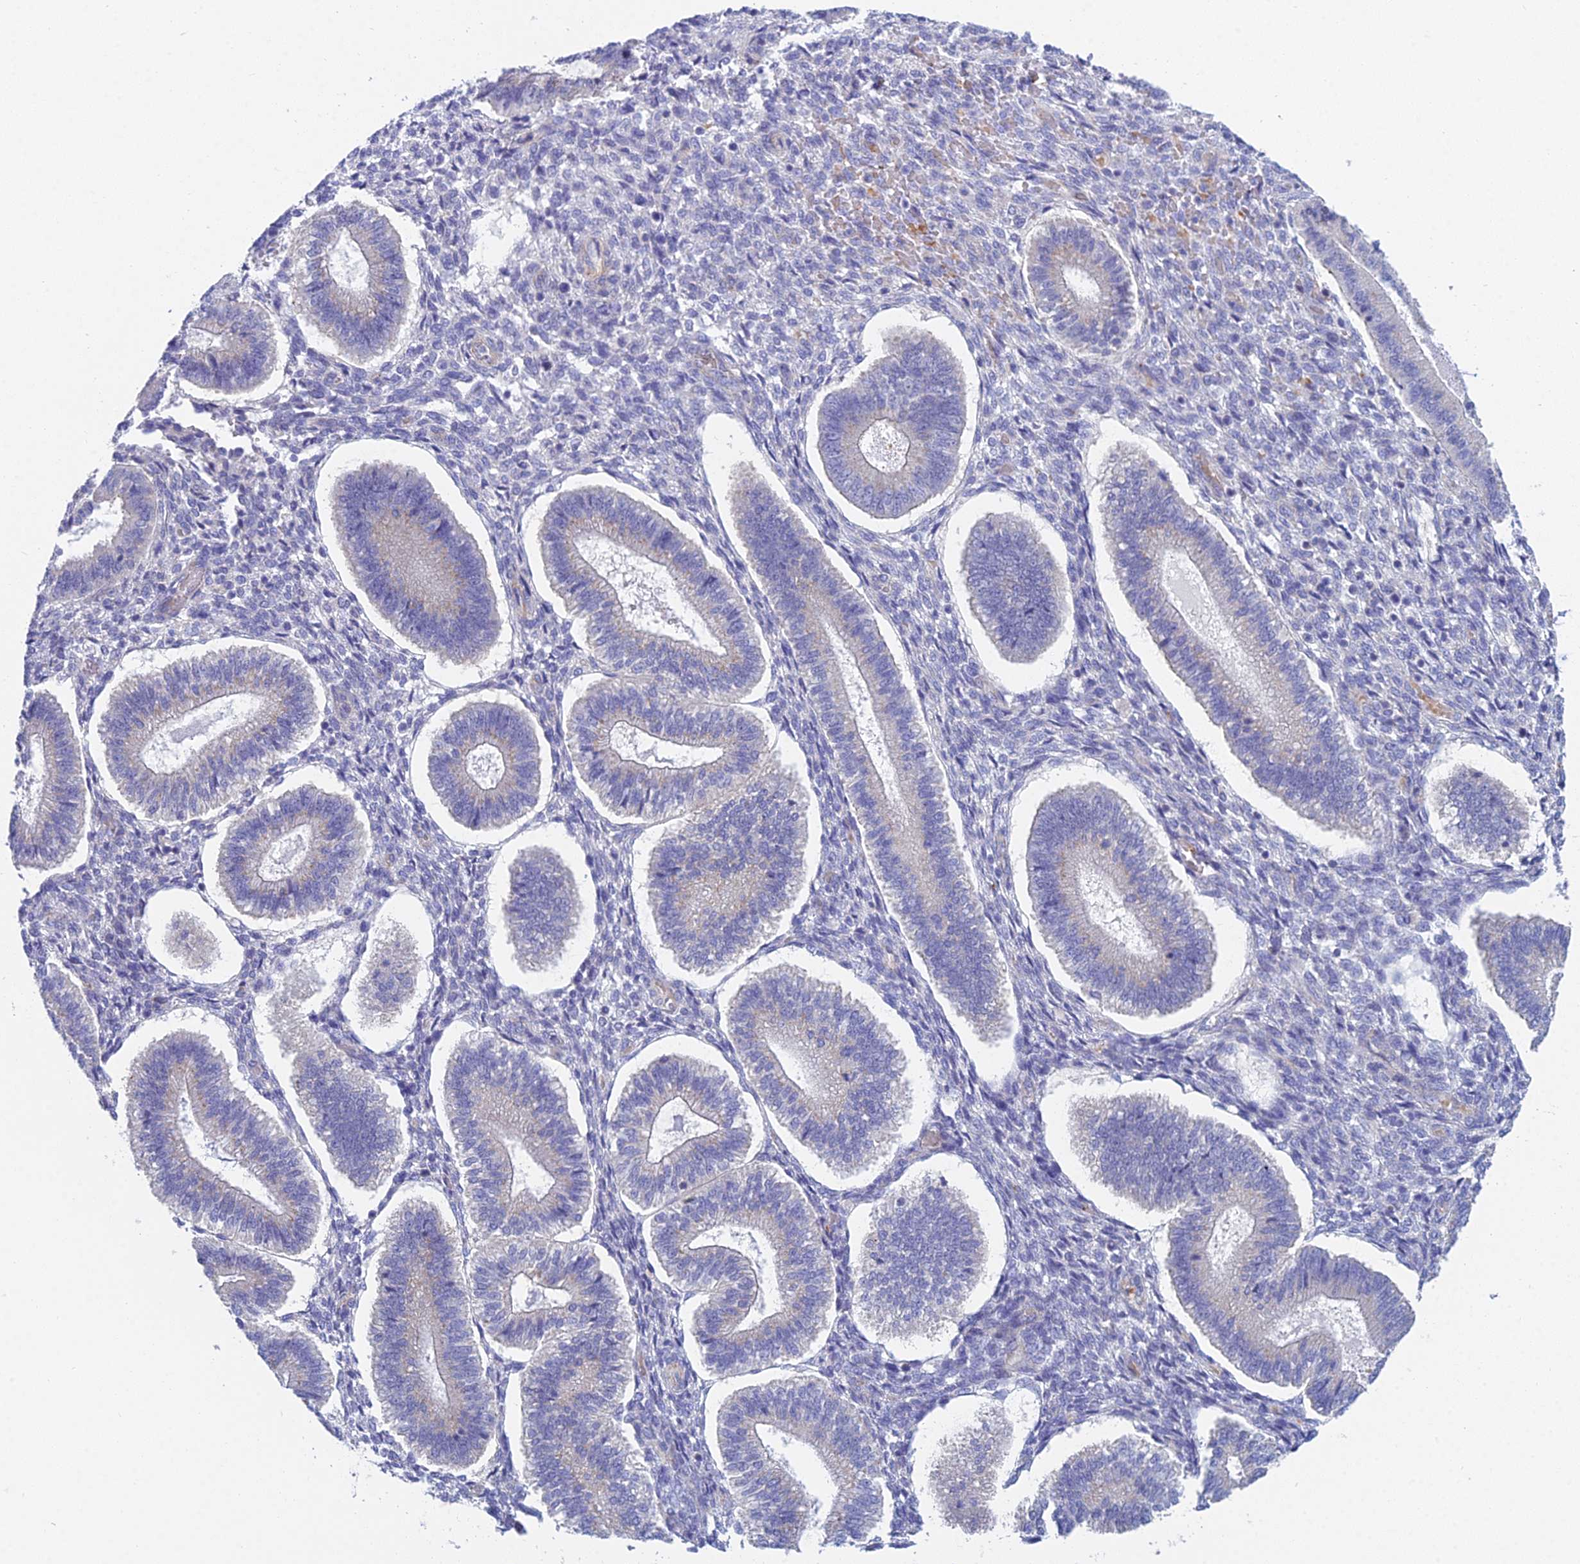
{"staining": {"intensity": "negative", "quantity": "none", "location": "none"}, "tissue": "endometrium", "cell_type": "Cells in endometrial stroma", "image_type": "normal", "snomed": [{"axis": "morphology", "description": "Normal tissue, NOS"}, {"axis": "topography", "description": "Endometrium"}], "caption": "High magnification brightfield microscopy of benign endometrium stained with DAB (3,3'-diaminobenzidine) (brown) and counterstained with hematoxylin (blue): cells in endometrial stroma show no significant expression.", "gene": "ZNF564", "patient": {"sex": "female", "age": 25}}